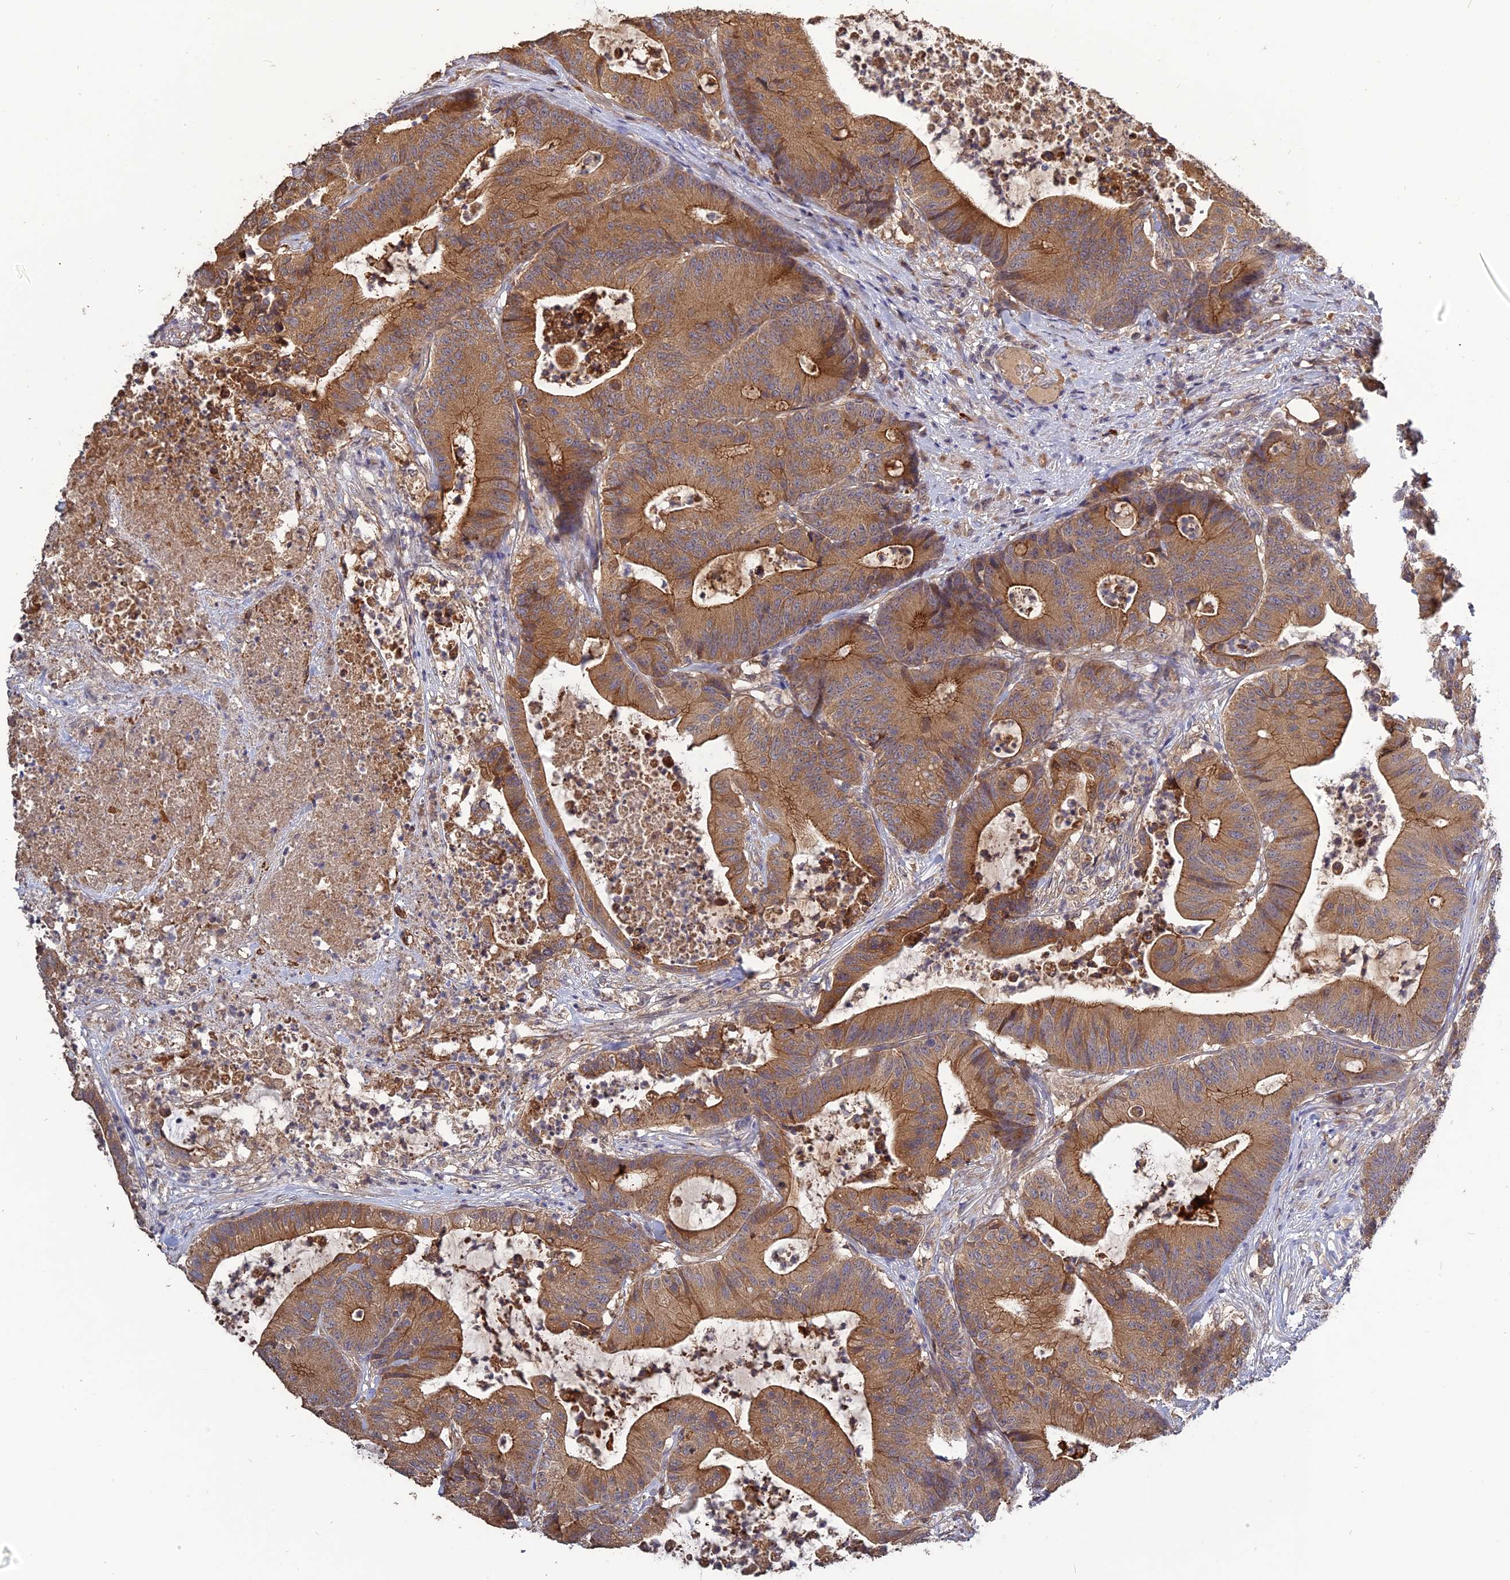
{"staining": {"intensity": "moderate", "quantity": ">75%", "location": "cytoplasmic/membranous"}, "tissue": "colorectal cancer", "cell_type": "Tumor cells", "image_type": "cancer", "snomed": [{"axis": "morphology", "description": "Adenocarcinoma, NOS"}, {"axis": "topography", "description": "Colon"}], "caption": "Tumor cells demonstrate medium levels of moderate cytoplasmic/membranous positivity in approximately >75% of cells in human colorectal cancer (adenocarcinoma).", "gene": "ARHGAP40", "patient": {"sex": "female", "age": 84}}